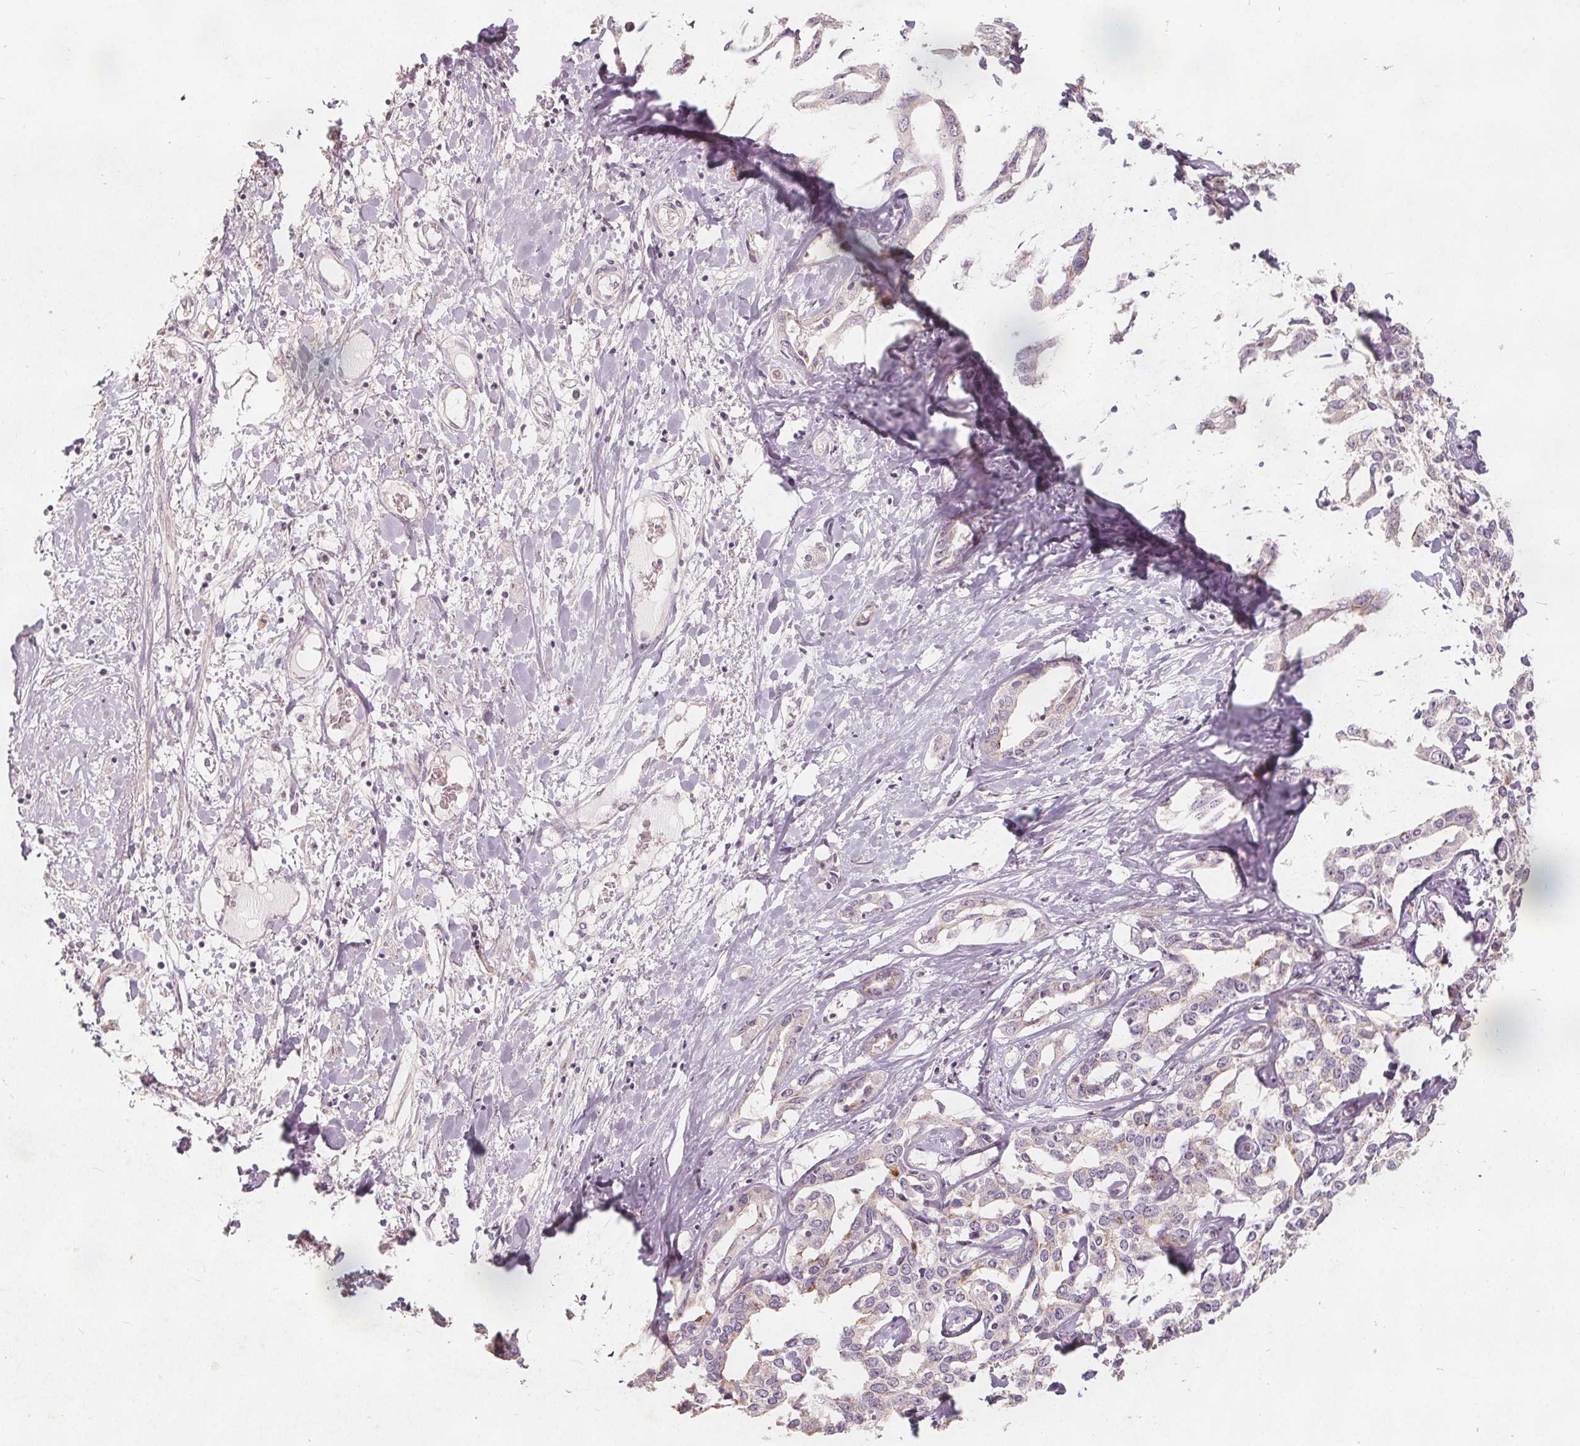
{"staining": {"intensity": "negative", "quantity": "none", "location": "none"}, "tissue": "liver cancer", "cell_type": "Tumor cells", "image_type": "cancer", "snomed": [{"axis": "morphology", "description": "Cholangiocarcinoma"}, {"axis": "topography", "description": "Liver"}], "caption": "Liver cancer (cholangiocarcinoma) was stained to show a protein in brown. There is no significant positivity in tumor cells.", "gene": "PTPRT", "patient": {"sex": "male", "age": 59}}